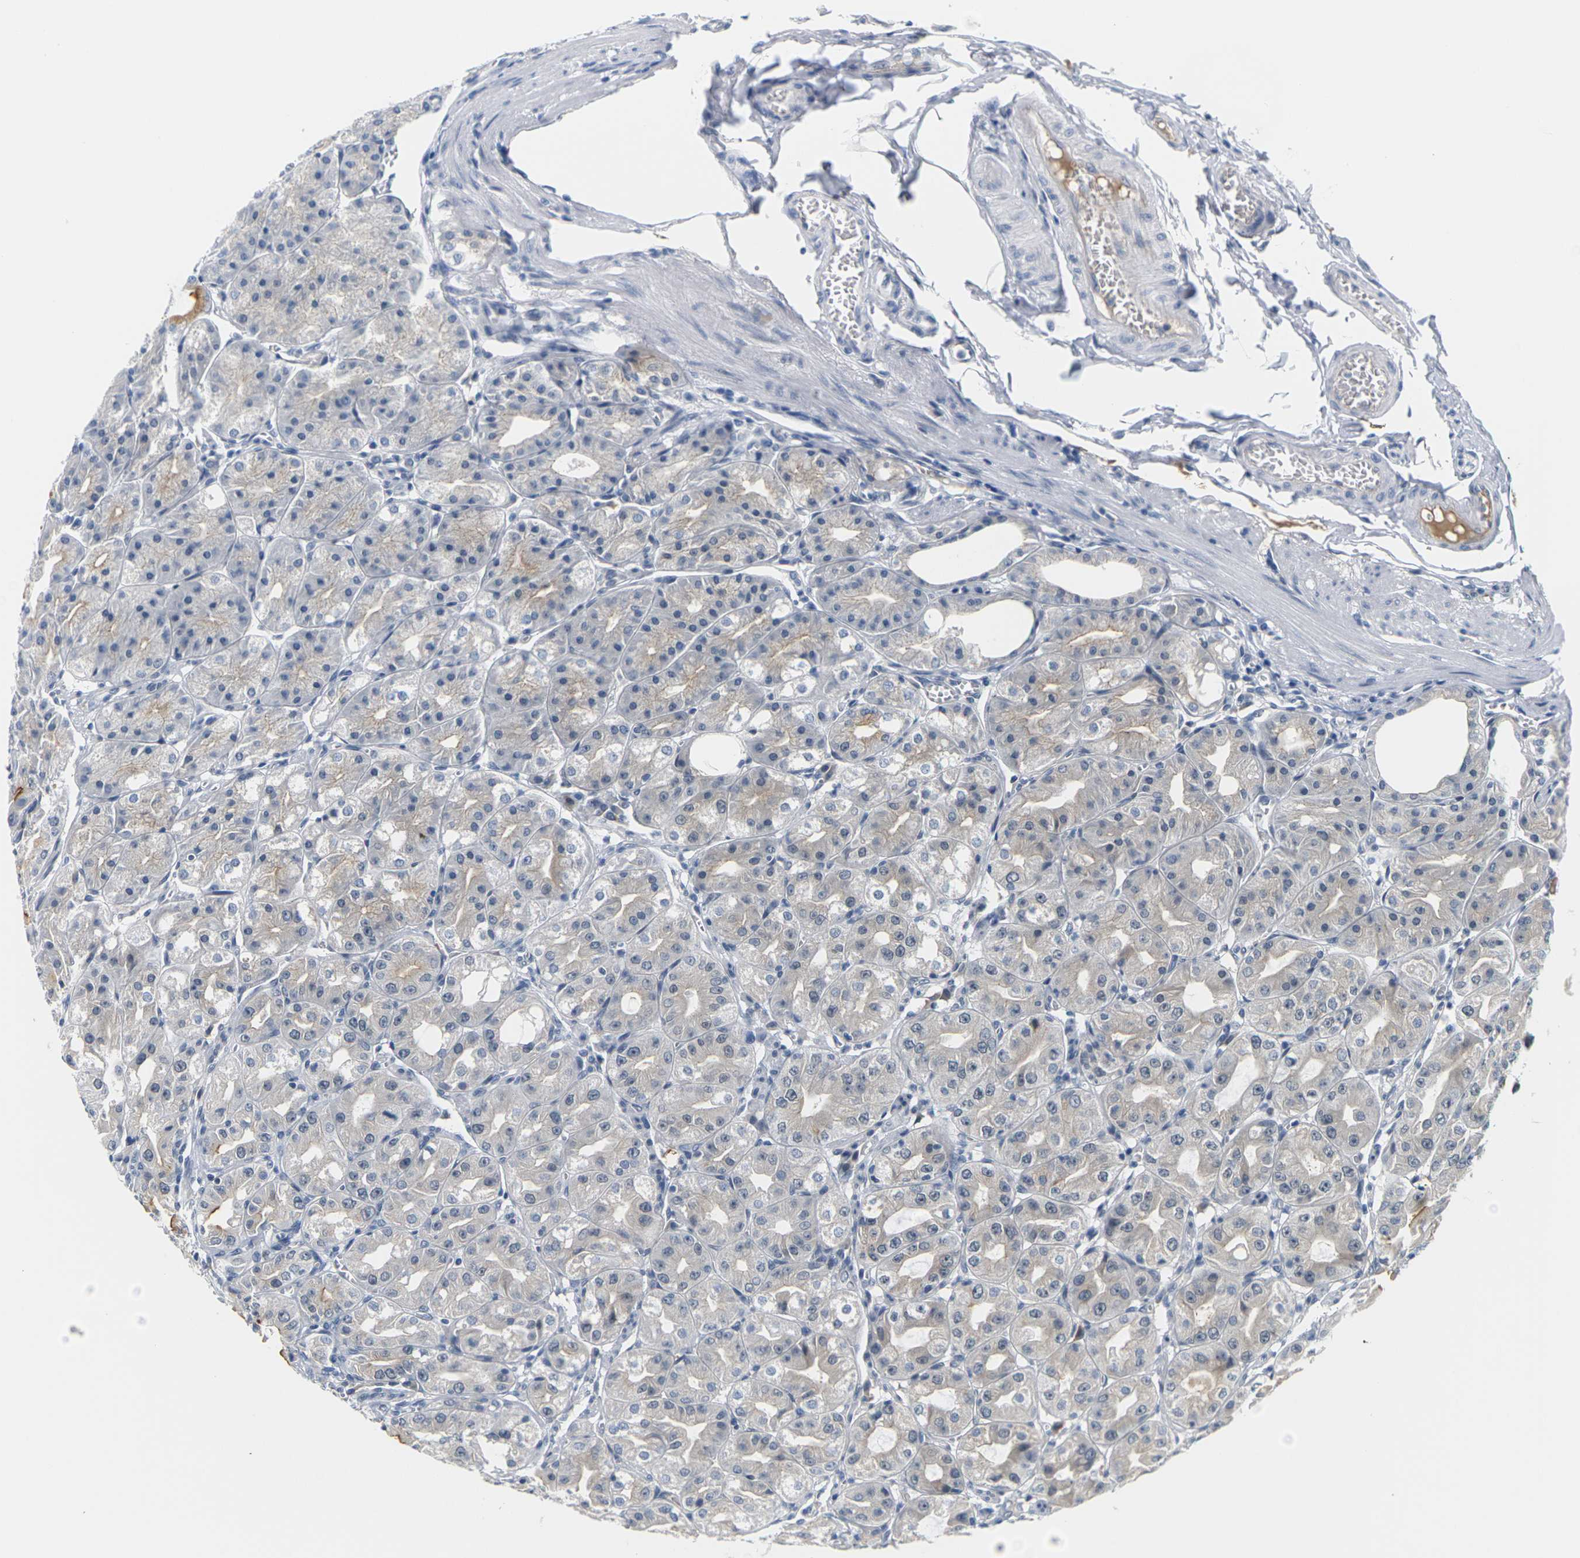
{"staining": {"intensity": "moderate", "quantity": "25%-75%", "location": "cytoplasmic/membranous"}, "tissue": "stomach", "cell_type": "Glandular cells", "image_type": "normal", "snomed": [{"axis": "morphology", "description": "Normal tissue, NOS"}, {"axis": "topography", "description": "Stomach, lower"}], "caption": "Moderate cytoplasmic/membranous staining is appreciated in approximately 25%-75% of glandular cells in normal stomach.", "gene": "PKP2", "patient": {"sex": "male", "age": 71}}